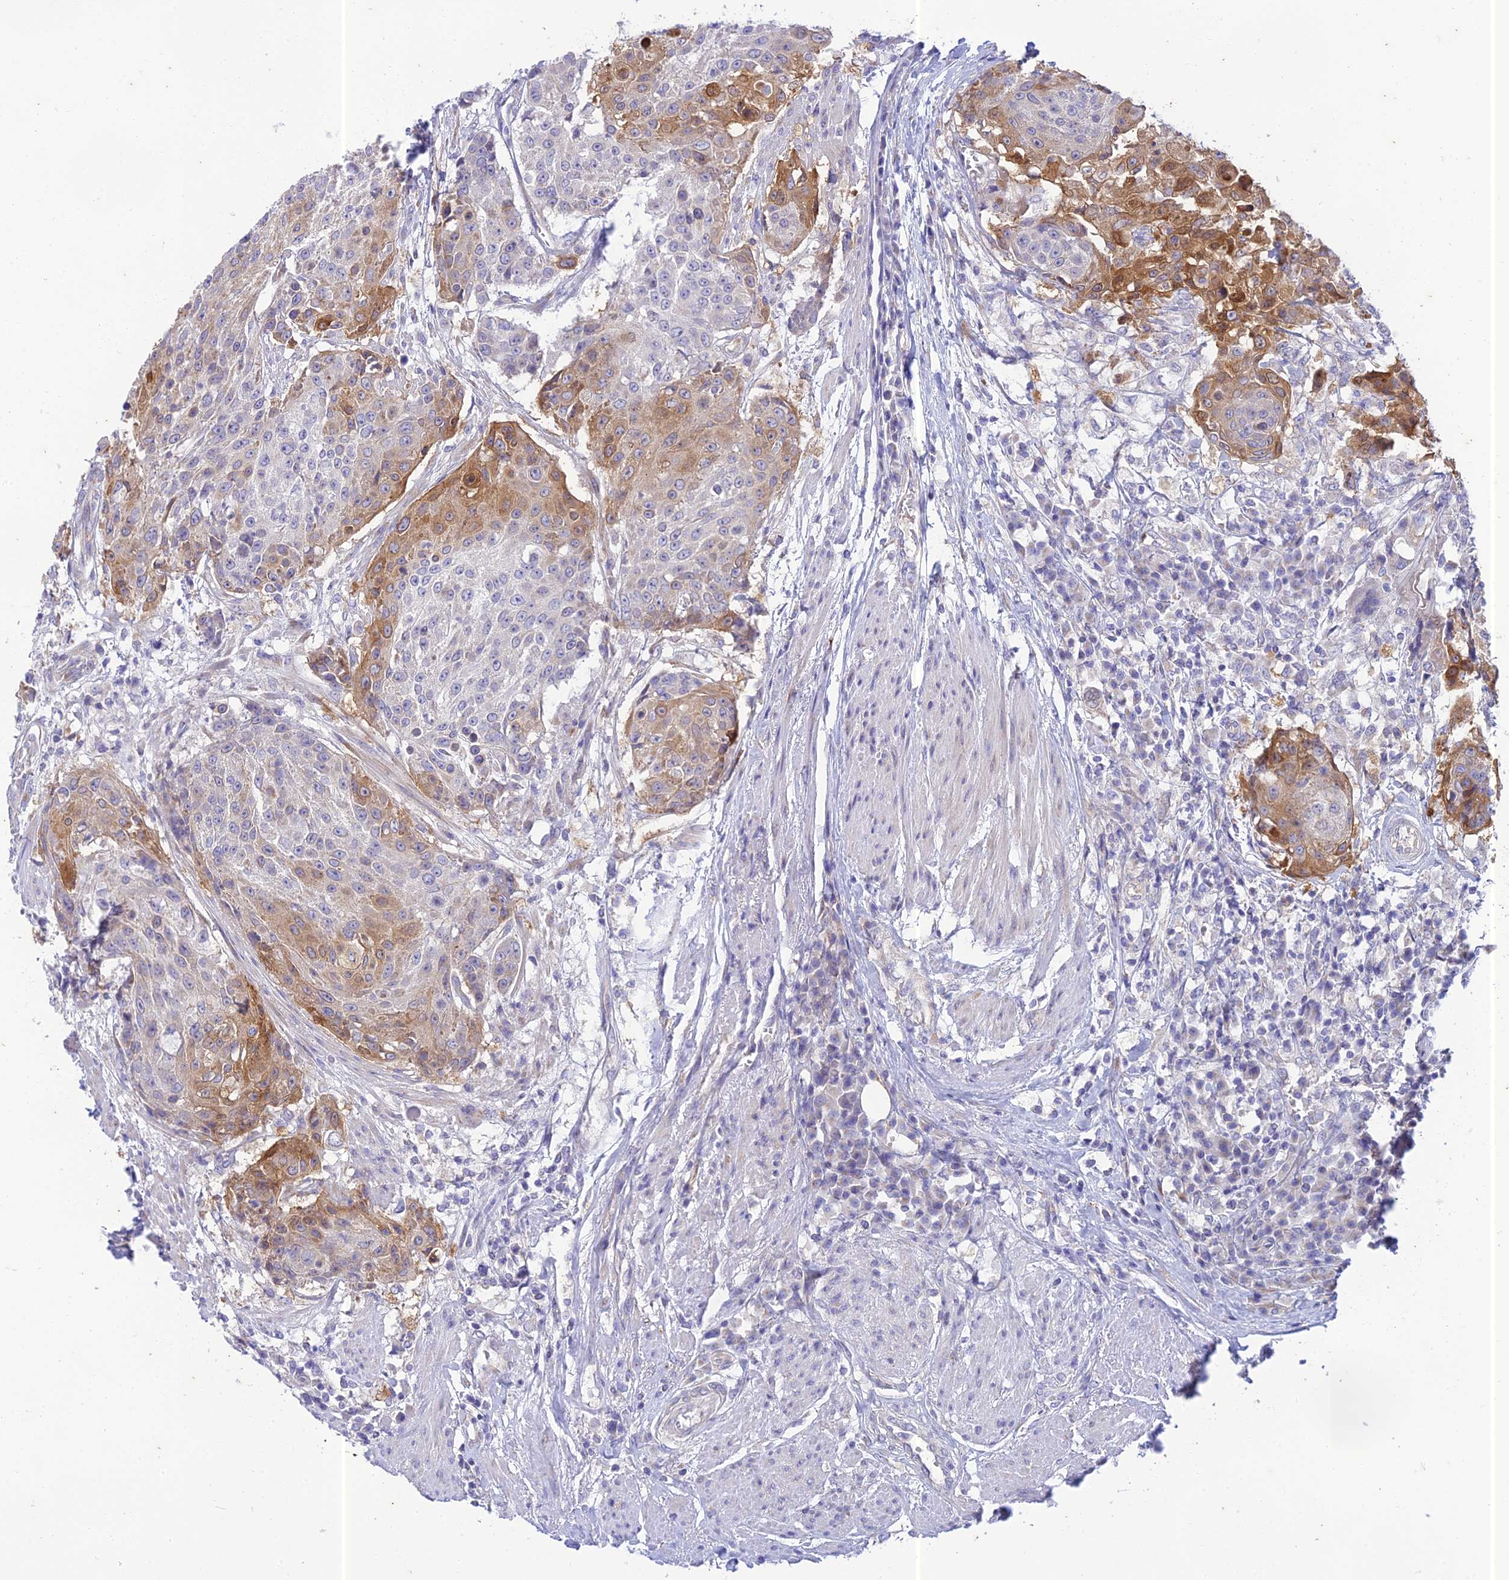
{"staining": {"intensity": "moderate", "quantity": "<25%", "location": "cytoplasmic/membranous"}, "tissue": "urothelial cancer", "cell_type": "Tumor cells", "image_type": "cancer", "snomed": [{"axis": "morphology", "description": "Urothelial carcinoma, High grade"}, {"axis": "topography", "description": "Urinary bladder"}], "caption": "A high-resolution micrograph shows immunohistochemistry (IHC) staining of urothelial cancer, which reveals moderate cytoplasmic/membranous positivity in approximately <25% of tumor cells.", "gene": "PTCD2", "patient": {"sex": "female", "age": 63}}